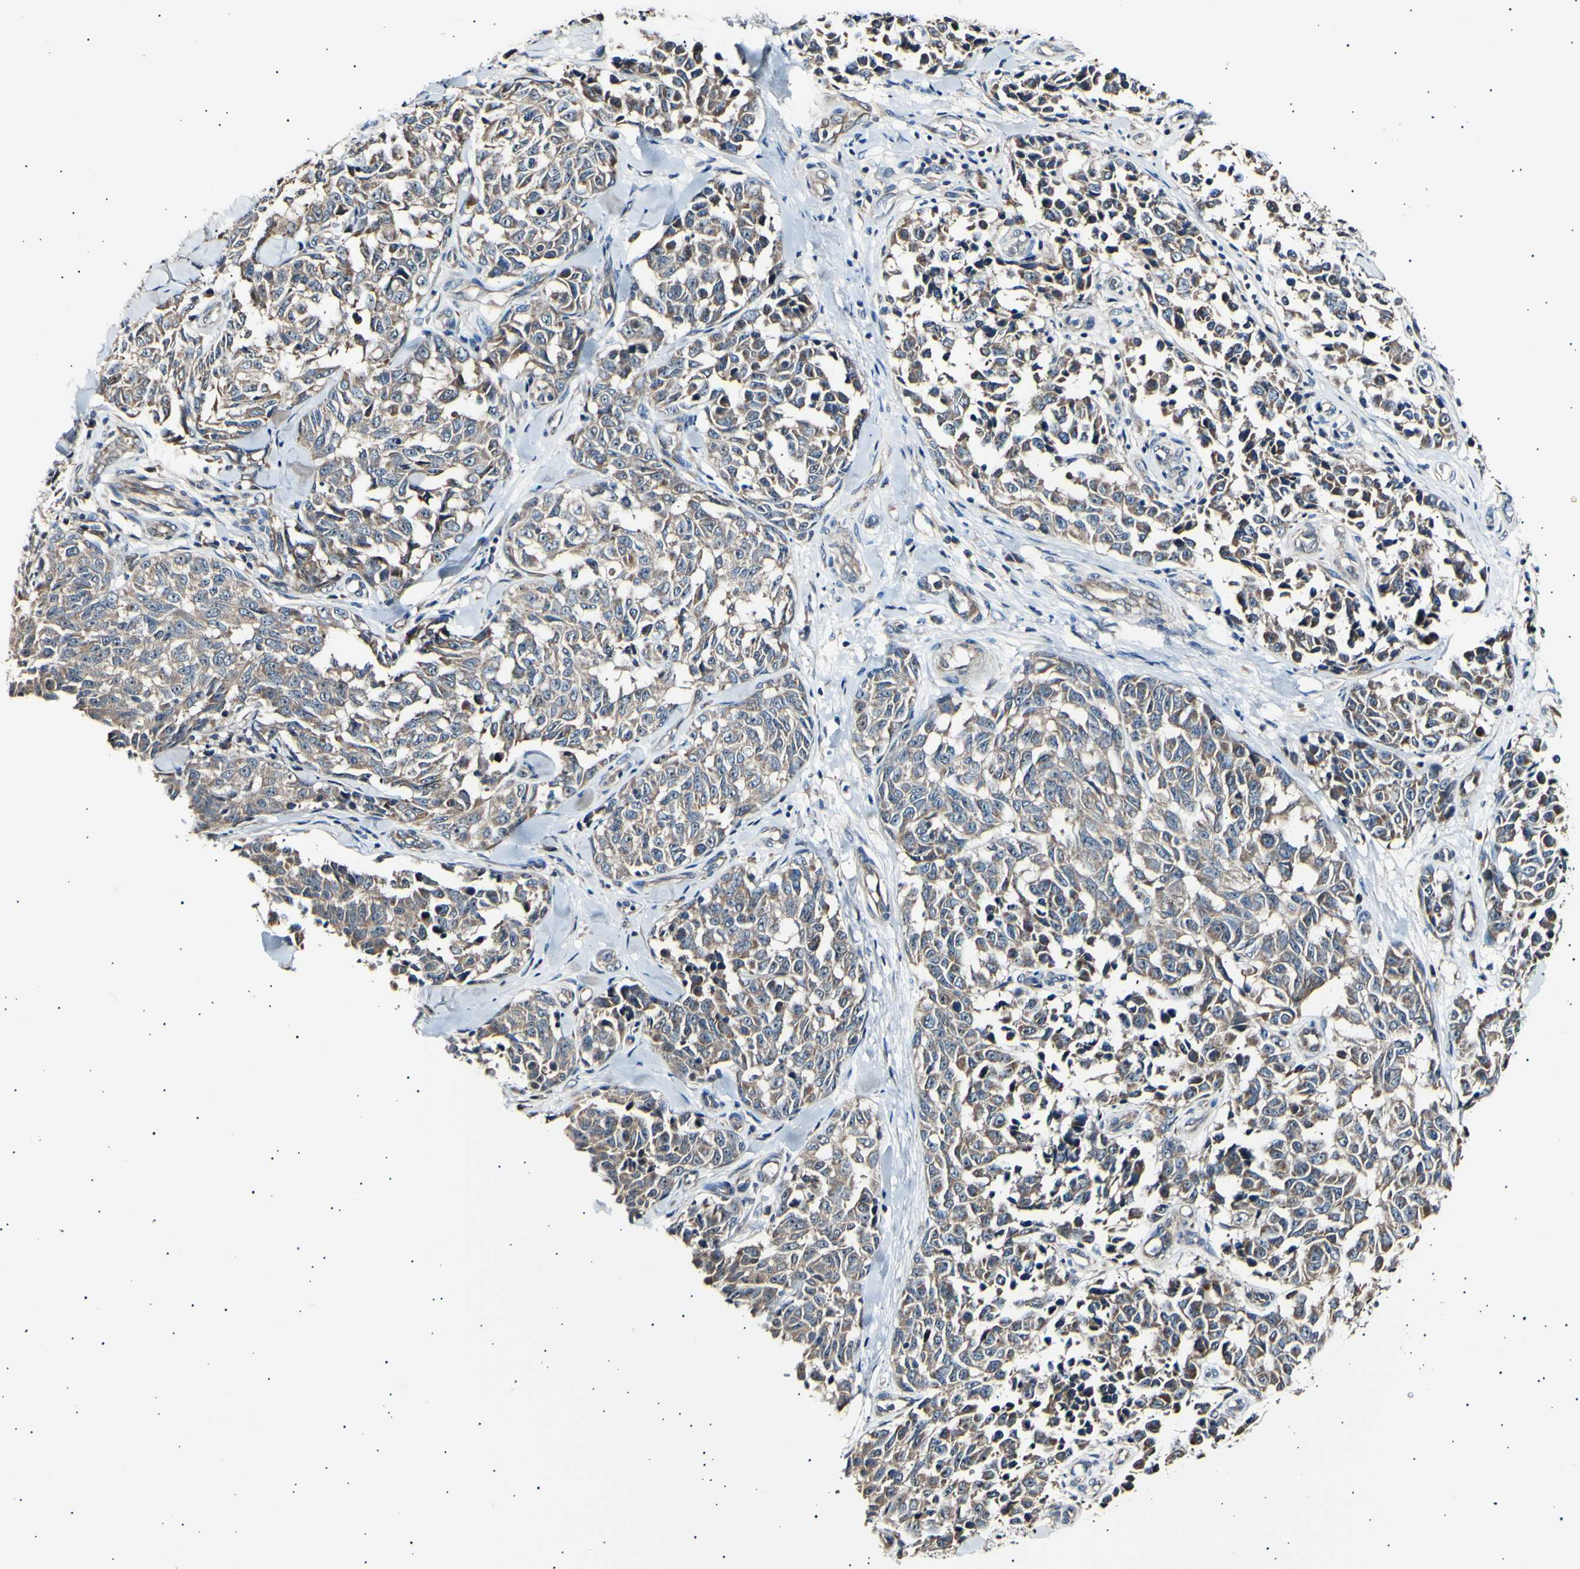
{"staining": {"intensity": "moderate", "quantity": ">75%", "location": "cytoplasmic/membranous"}, "tissue": "melanoma", "cell_type": "Tumor cells", "image_type": "cancer", "snomed": [{"axis": "morphology", "description": "Malignant melanoma, NOS"}, {"axis": "topography", "description": "Skin"}], "caption": "The micrograph reveals a brown stain indicating the presence of a protein in the cytoplasmic/membranous of tumor cells in malignant melanoma. The protein is shown in brown color, while the nuclei are stained blue.", "gene": "ITGA6", "patient": {"sex": "female", "age": 64}}